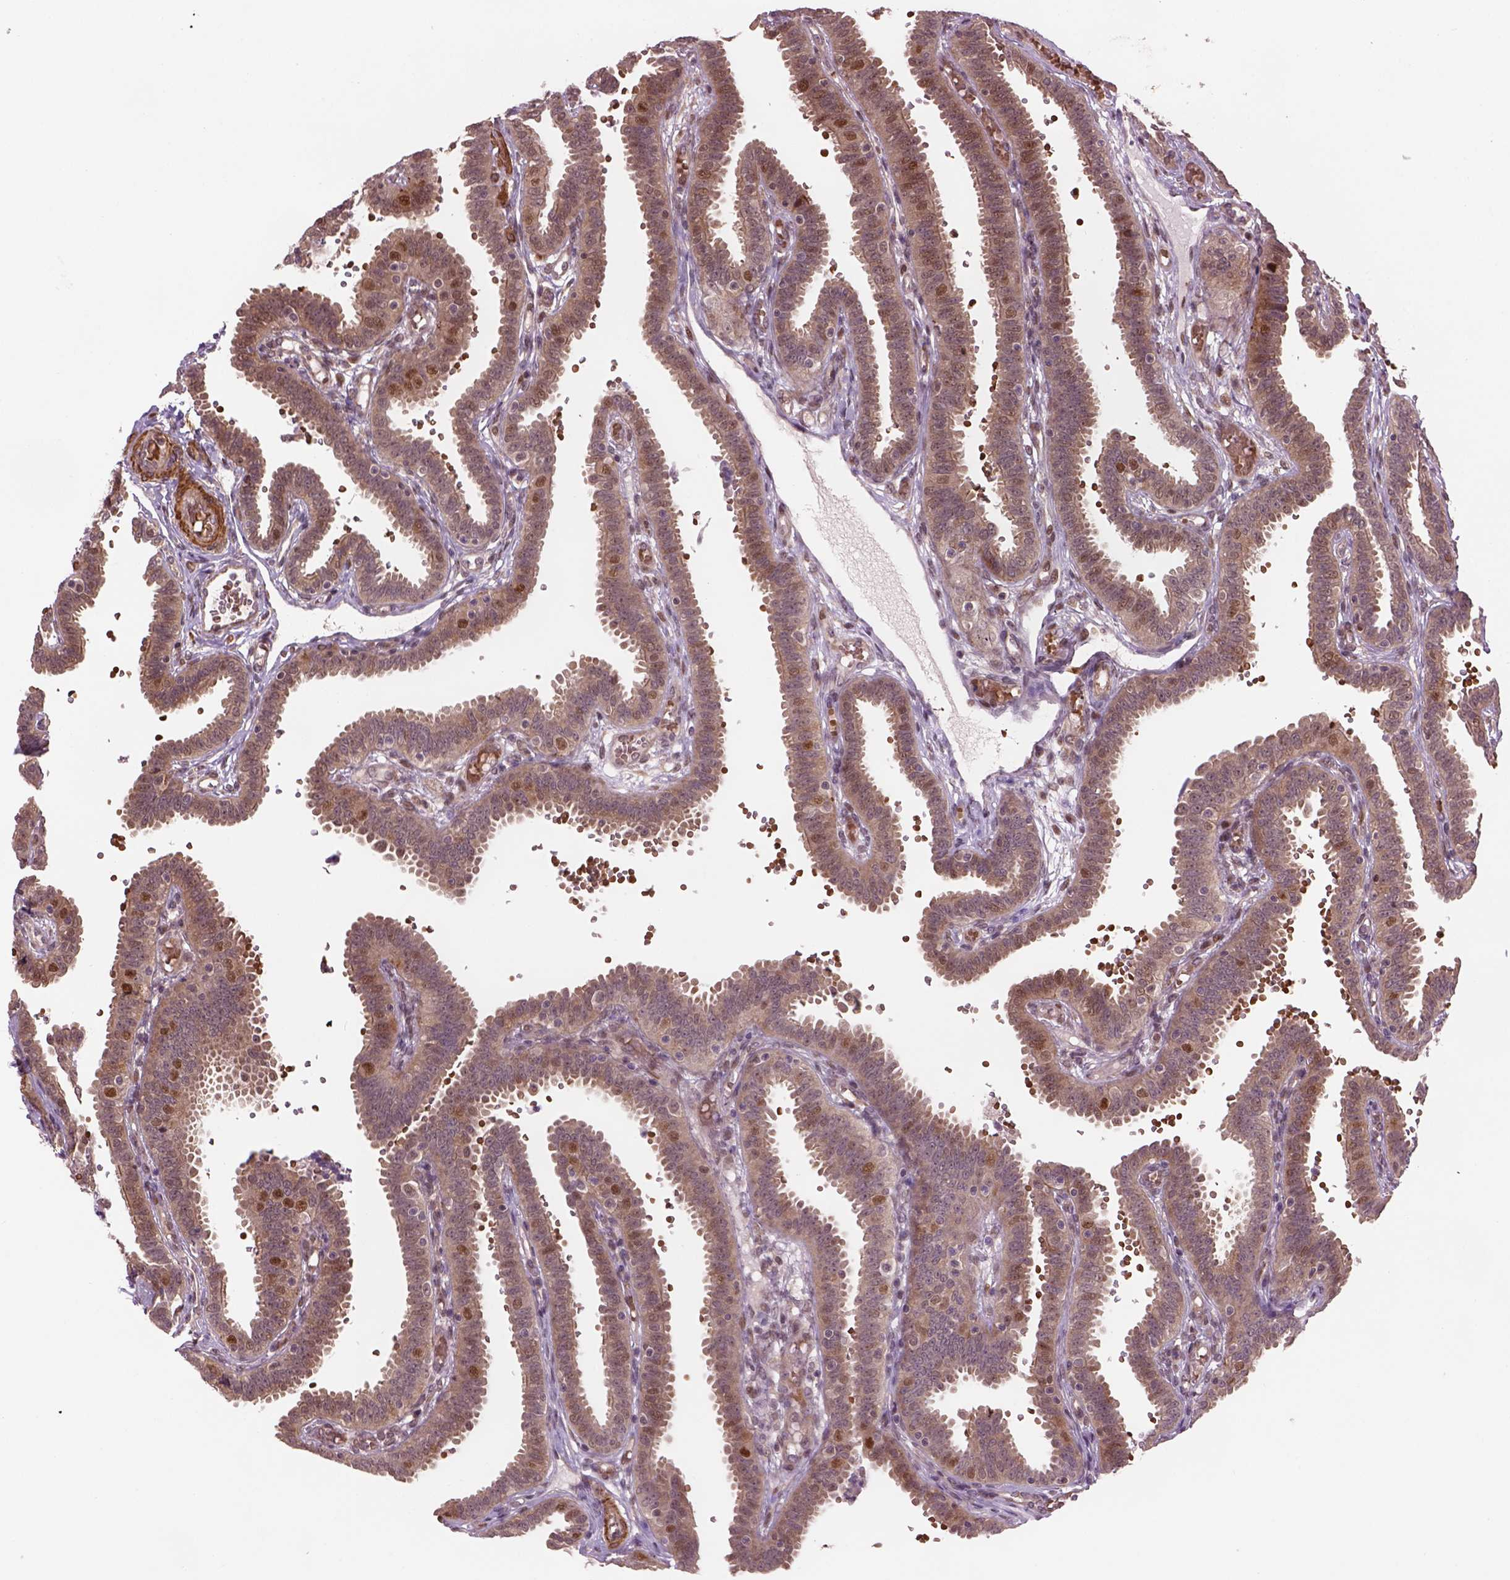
{"staining": {"intensity": "moderate", "quantity": "<25%", "location": "cytoplasmic/membranous,nuclear"}, "tissue": "fallopian tube", "cell_type": "Glandular cells", "image_type": "normal", "snomed": [{"axis": "morphology", "description": "Normal tissue, NOS"}, {"axis": "topography", "description": "Fallopian tube"}], "caption": "This is an image of immunohistochemistry staining of benign fallopian tube, which shows moderate staining in the cytoplasmic/membranous,nuclear of glandular cells.", "gene": "PSMD11", "patient": {"sex": "female", "age": 37}}